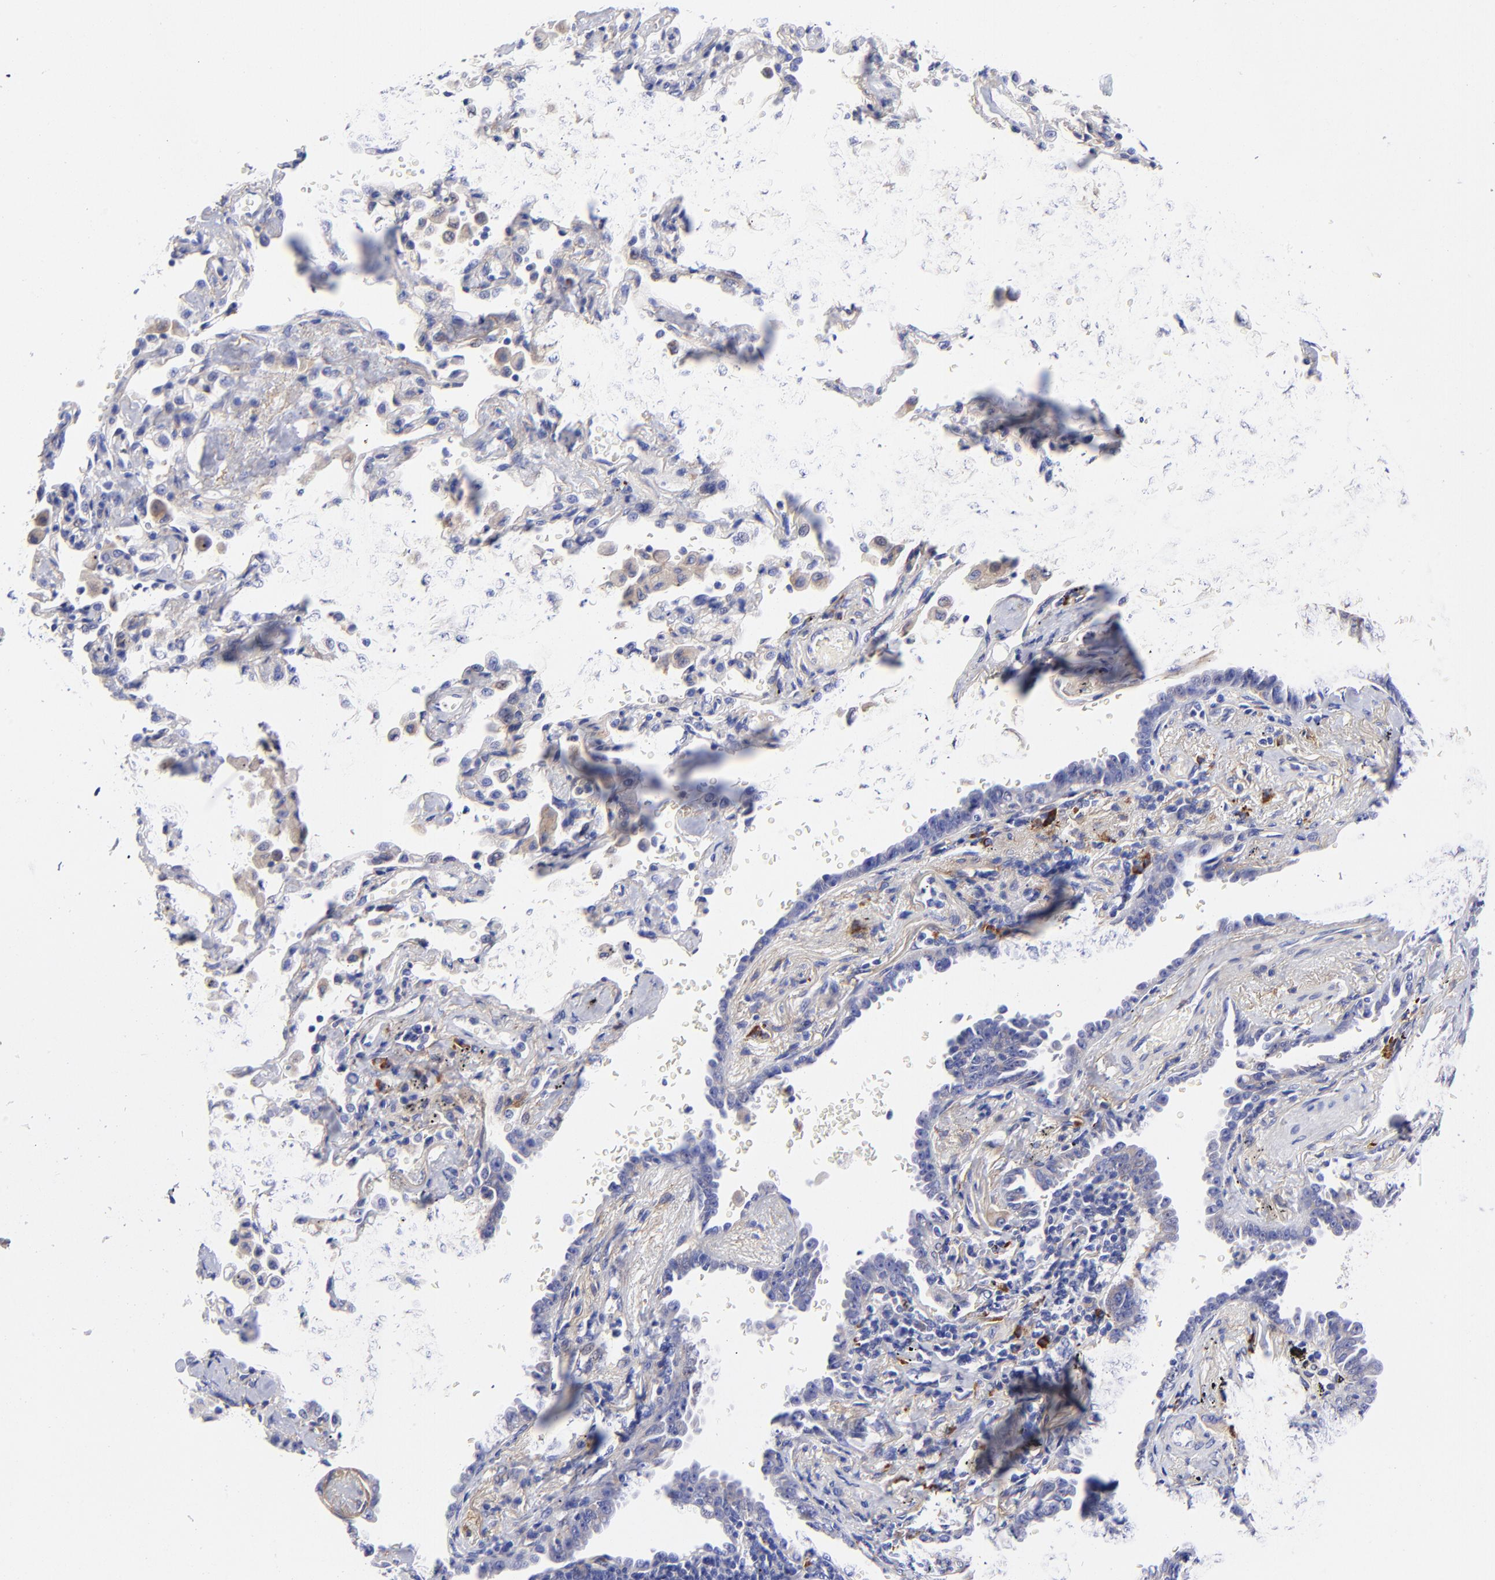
{"staining": {"intensity": "weak", "quantity": "<25%", "location": "cytoplasmic/membranous"}, "tissue": "lung cancer", "cell_type": "Tumor cells", "image_type": "cancer", "snomed": [{"axis": "morphology", "description": "Adenocarcinoma, NOS"}, {"axis": "topography", "description": "Lung"}], "caption": "High magnification brightfield microscopy of adenocarcinoma (lung) stained with DAB (brown) and counterstained with hematoxylin (blue): tumor cells show no significant staining.", "gene": "PPFIBP1", "patient": {"sex": "female", "age": 64}}